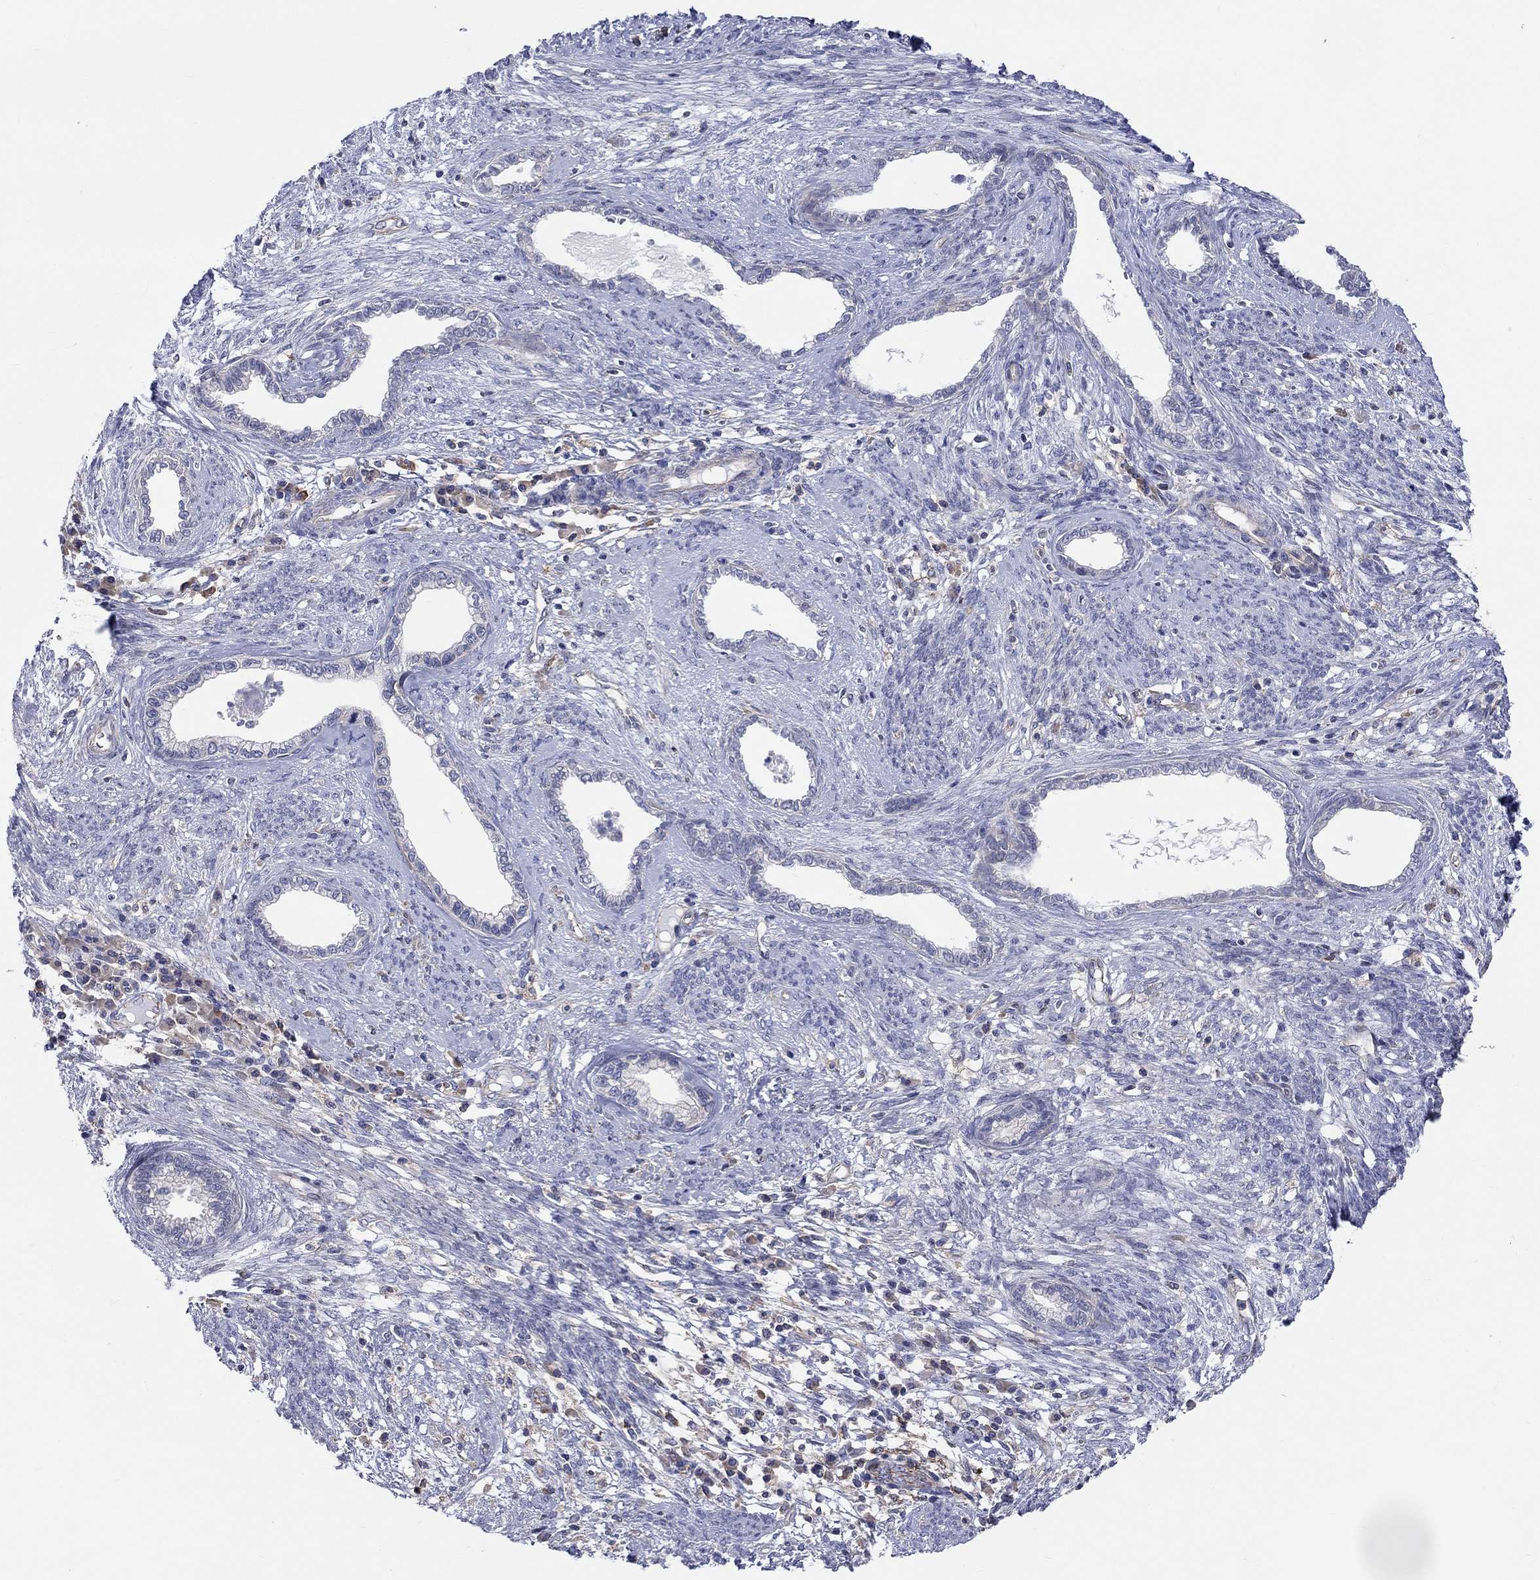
{"staining": {"intensity": "negative", "quantity": "none", "location": "none"}, "tissue": "cervical cancer", "cell_type": "Tumor cells", "image_type": "cancer", "snomed": [{"axis": "morphology", "description": "Adenocarcinoma, NOS"}, {"axis": "topography", "description": "Cervix"}], "caption": "The micrograph demonstrates no staining of tumor cells in adenocarcinoma (cervical).", "gene": "PCDHGA10", "patient": {"sex": "female", "age": 62}}